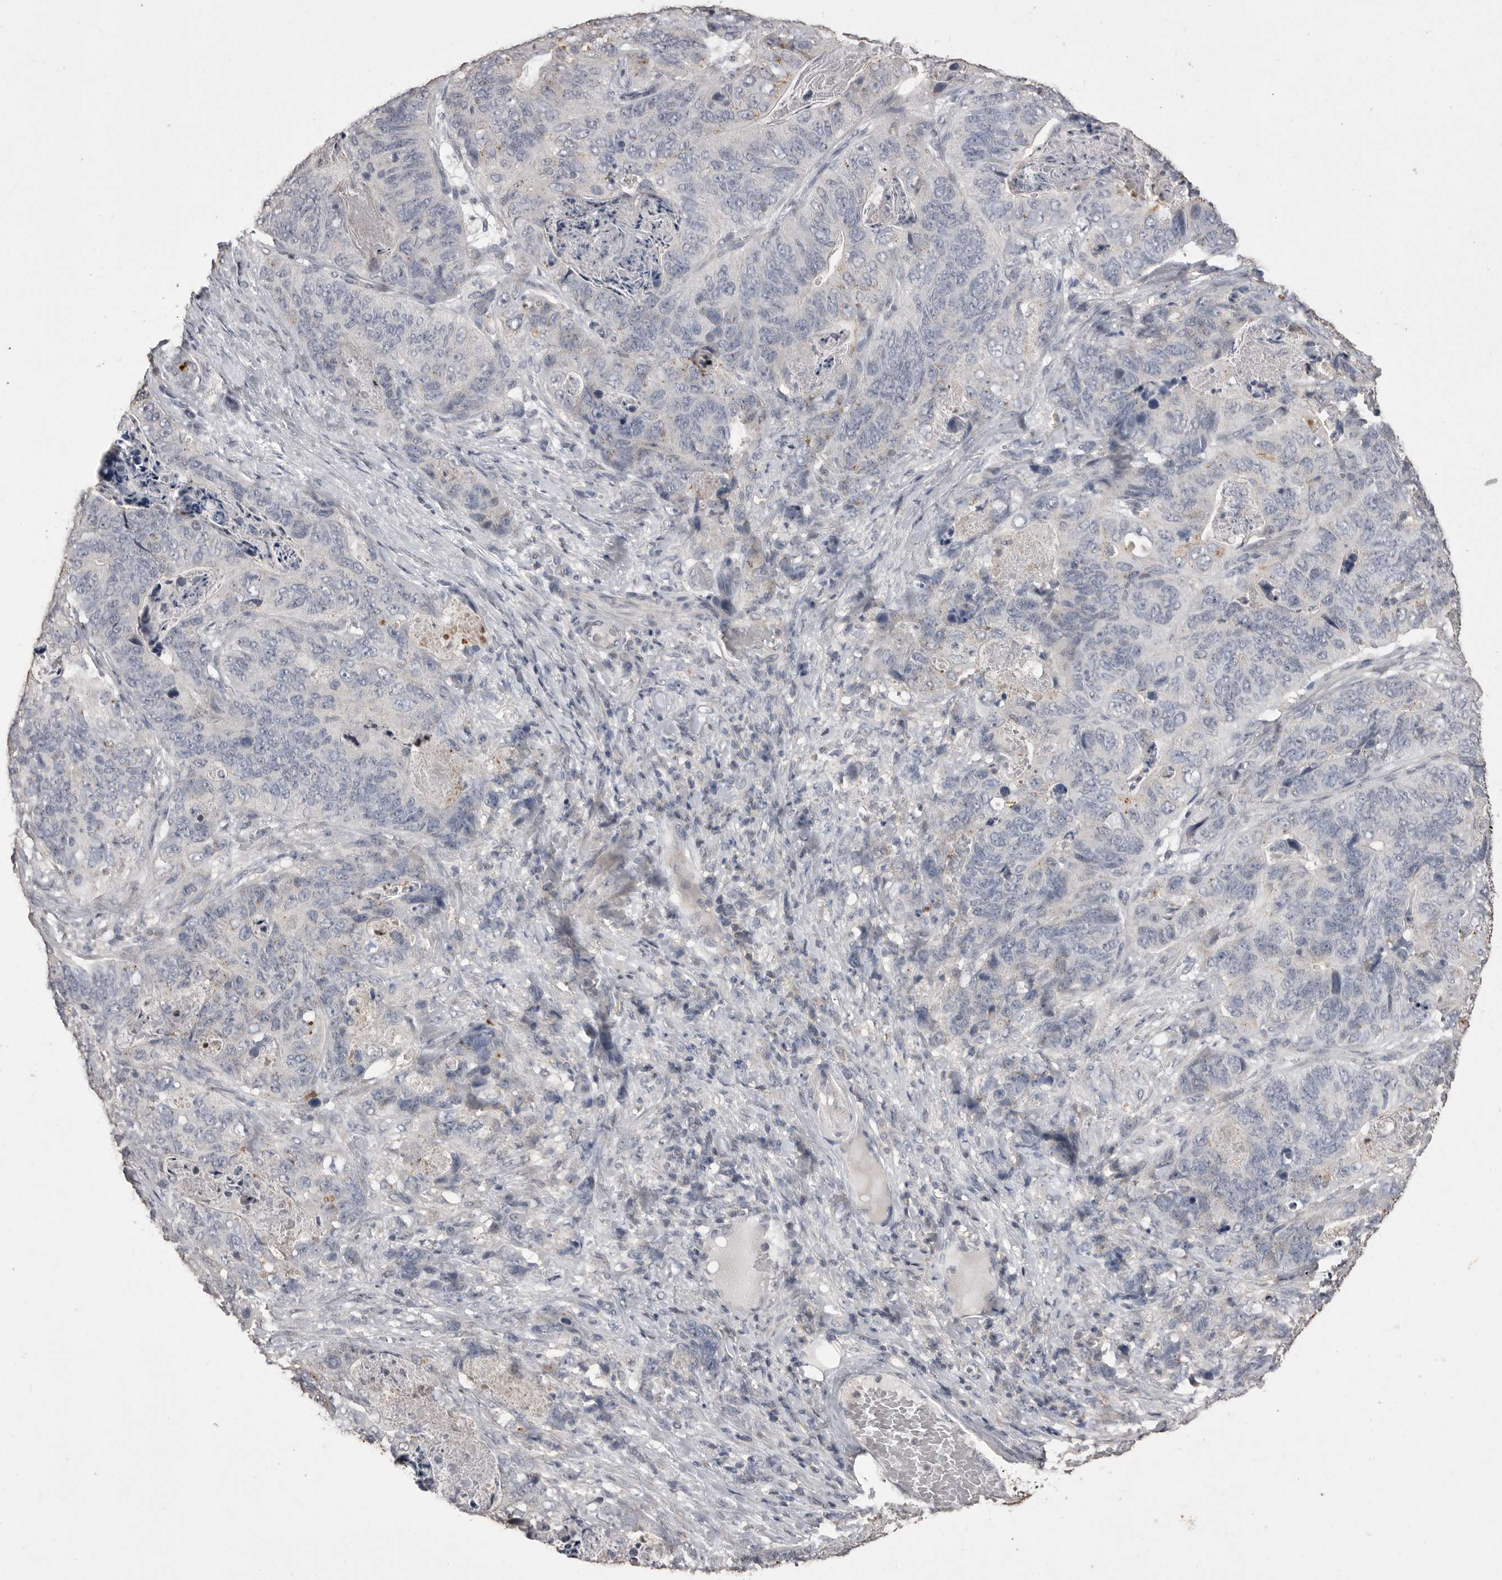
{"staining": {"intensity": "negative", "quantity": "none", "location": "none"}, "tissue": "stomach cancer", "cell_type": "Tumor cells", "image_type": "cancer", "snomed": [{"axis": "morphology", "description": "Normal tissue, NOS"}, {"axis": "morphology", "description": "Adenocarcinoma, NOS"}, {"axis": "topography", "description": "Stomach"}], "caption": "A high-resolution photomicrograph shows immunohistochemistry (IHC) staining of stomach cancer (adenocarcinoma), which exhibits no significant positivity in tumor cells.", "gene": "MMP7", "patient": {"sex": "female", "age": 89}}